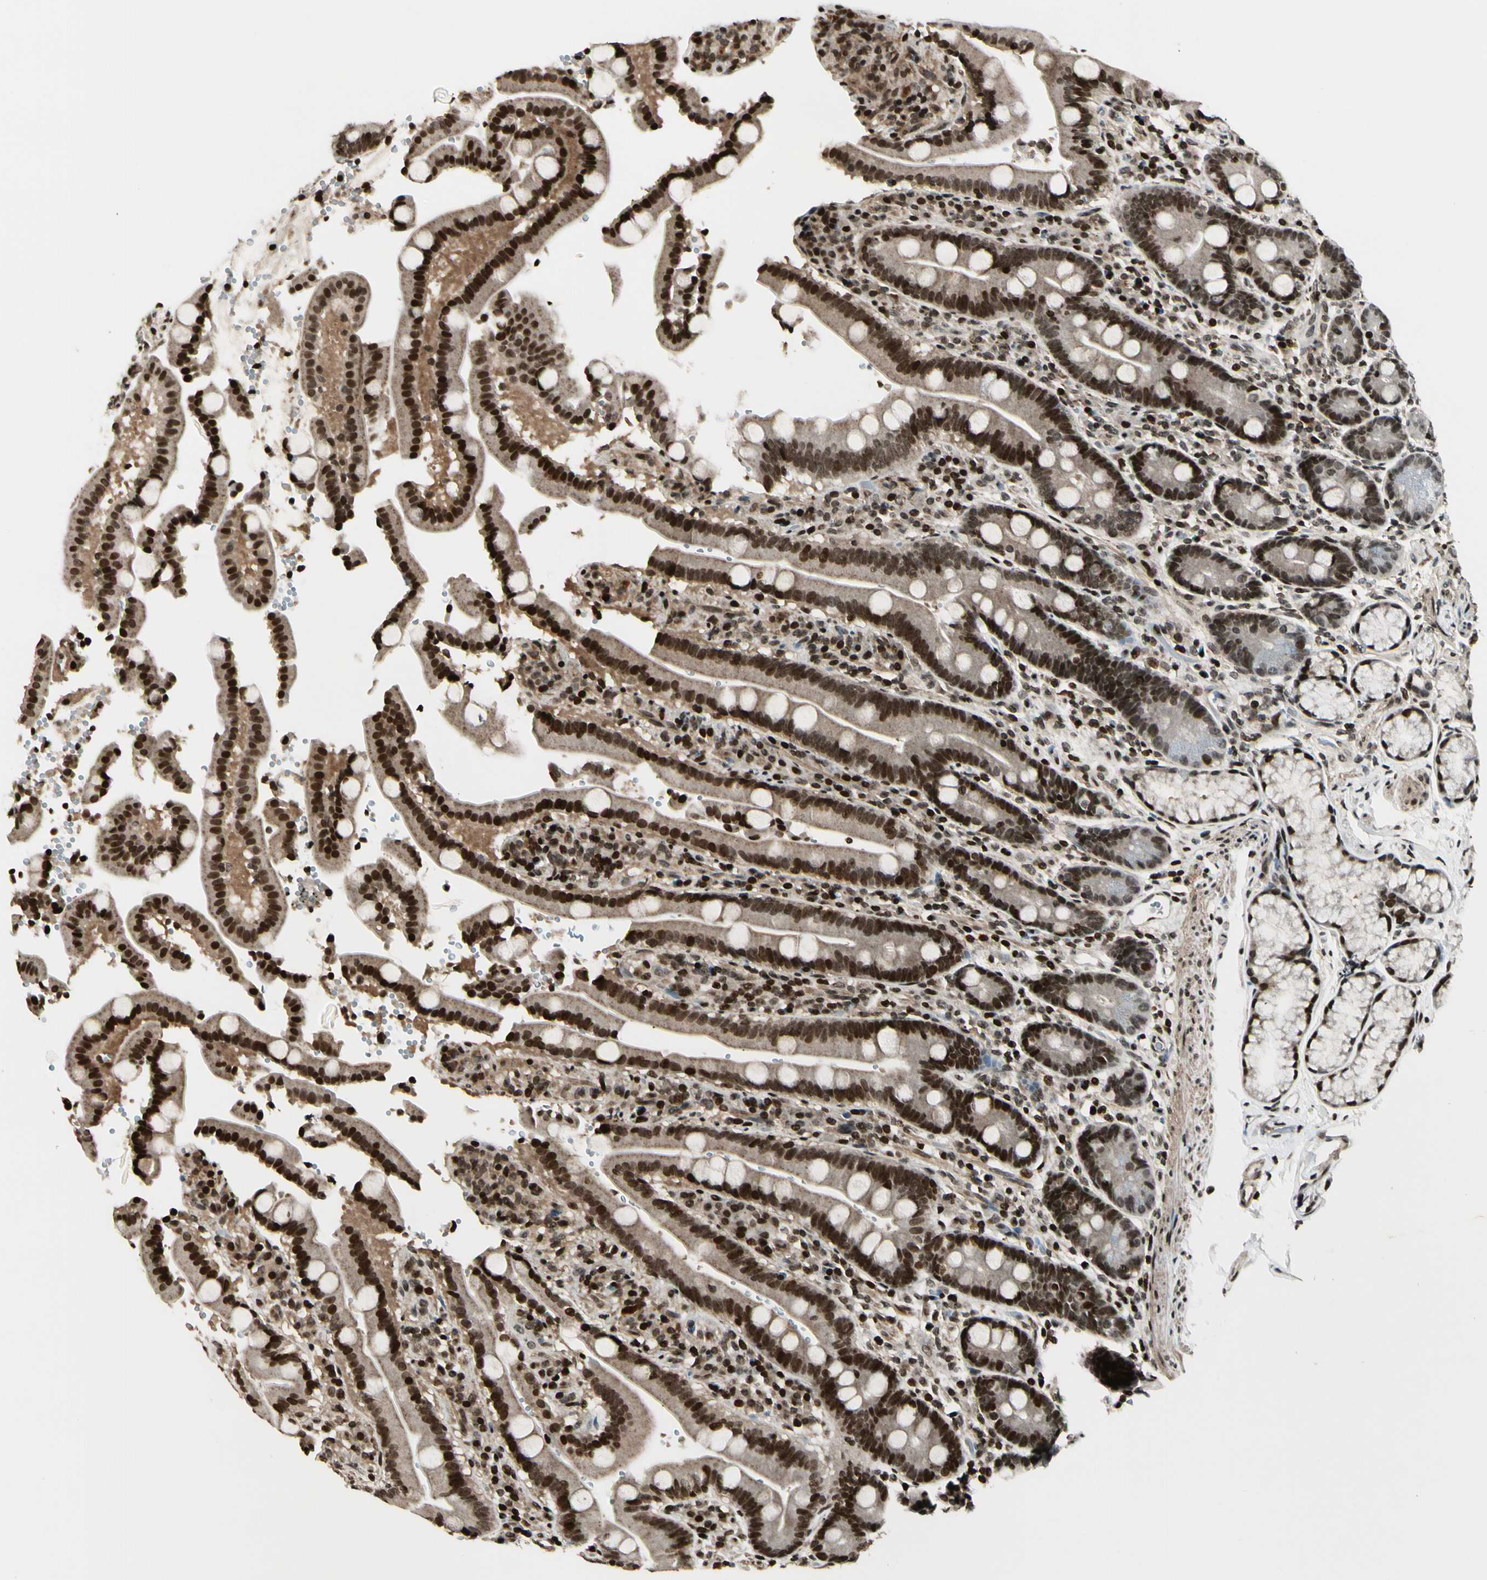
{"staining": {"intensity": "strong", "quantity": ">75%", "location": "nuclear"}, "tissue": "duodenum", "cell_type": "Glandular cells", "image_type": "normal", "snomed": [{"axis": "morphology", "description": "Normal tissue, NOS"}, {"axis": "topography", "description": "Small intestine, NOS"}], "caption": "Glandular cells show high levels of strong nuclear positivity in approximately >75% of cells in normal duodenum. The staining was performed using DAB (3,3'-diaminobenzidine) to visualize the protein expression in brown, while the nuclei were stained in blue with hematoxylin (Magnification: 20x).", "gene": "TSHZ3", "patient": {"sex": "female", "age": 71}}